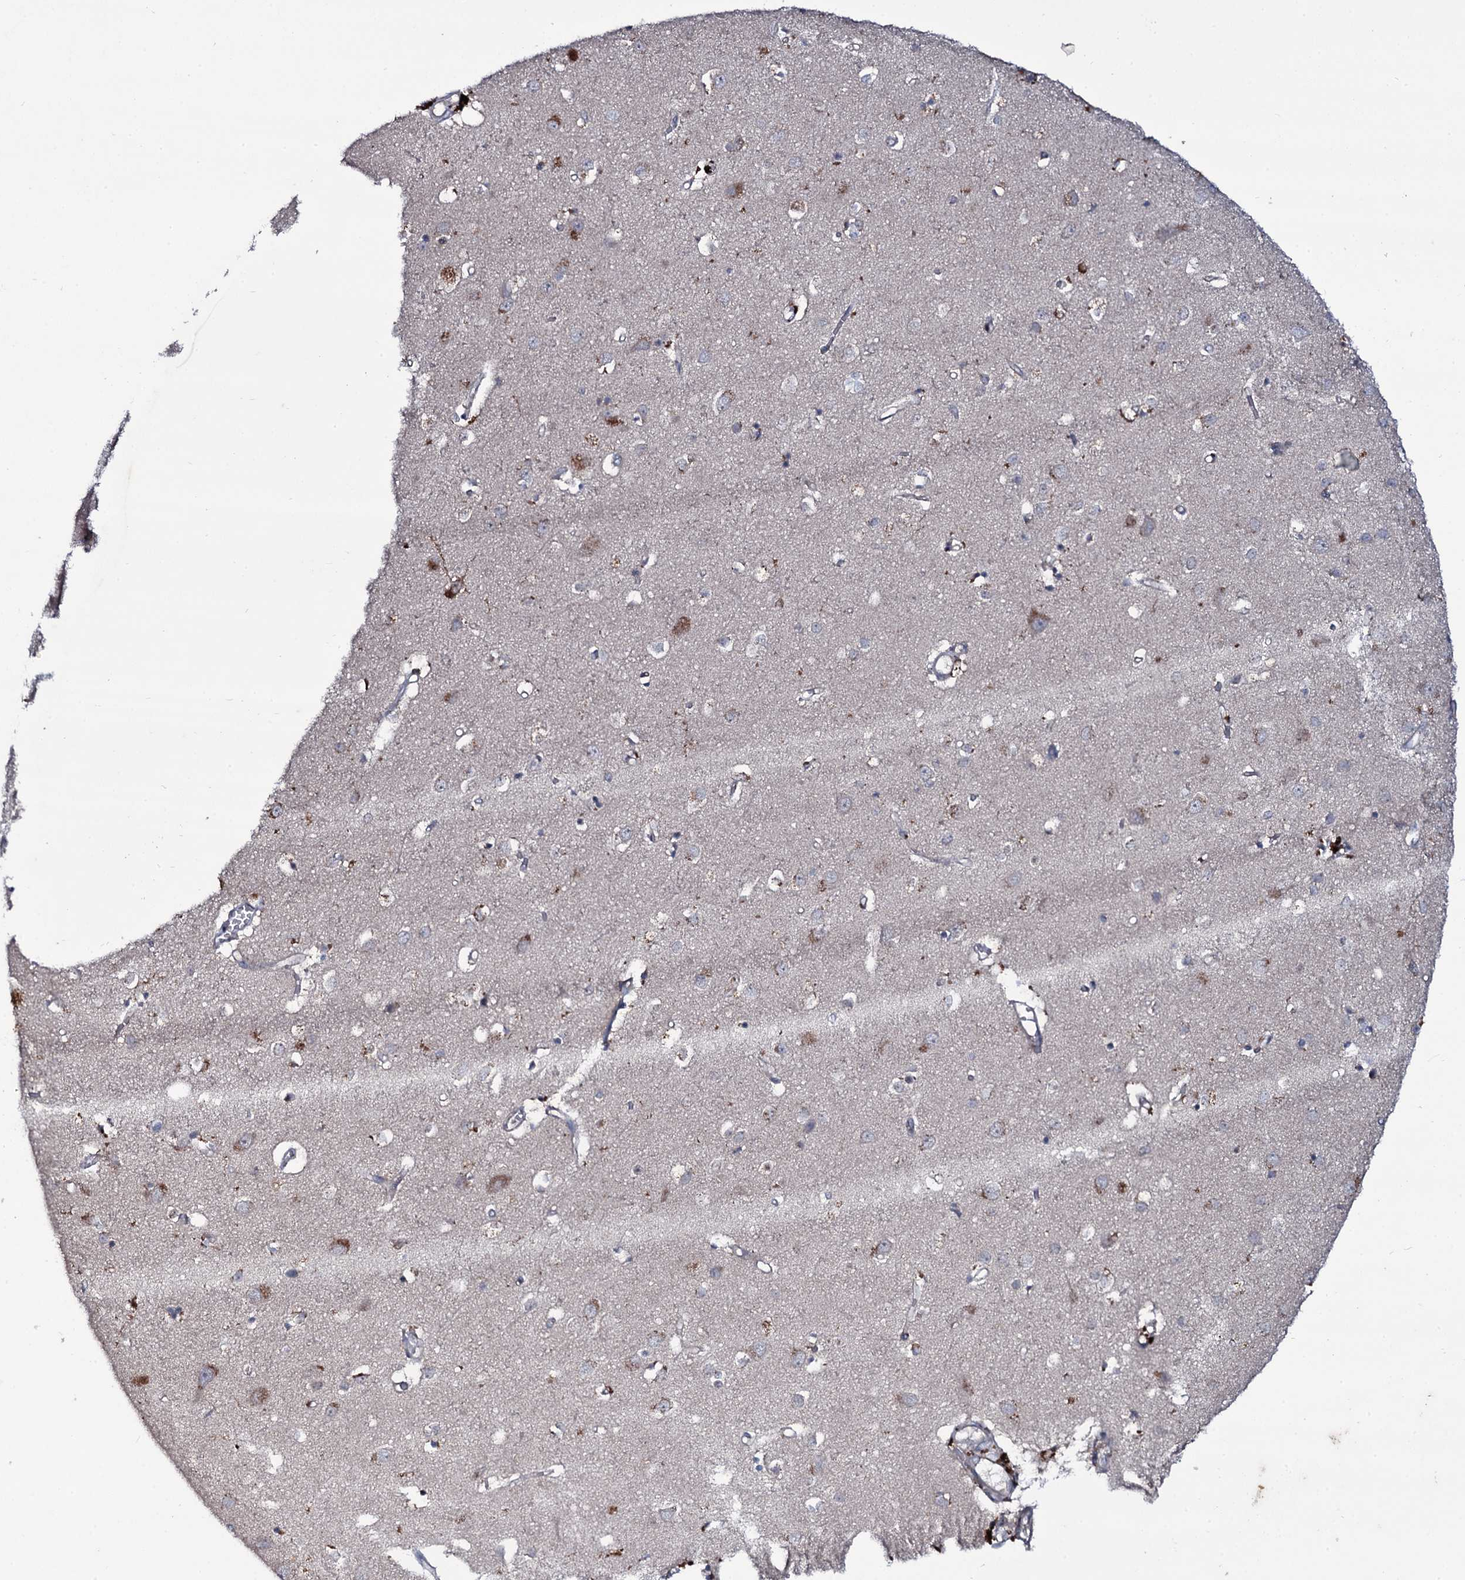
{"staining": {"intensity": "negative", "quantity": "none", "location": "none"}, "tissue": "cerebral cortex", "cell_type": "Endothelial cells", "image_type": "normal", "snomed": [{"axis": "morphology", "description": "Normal tissue, NOS"}, {"axis": "topography", "description": "Cerebral cortex"}], "caption": "Image shows no protein expression in endothelial cells of unremarkable cerebral cortex.", "gene": "SNAP23", "patient": {"sex": "female", "age": 64}}